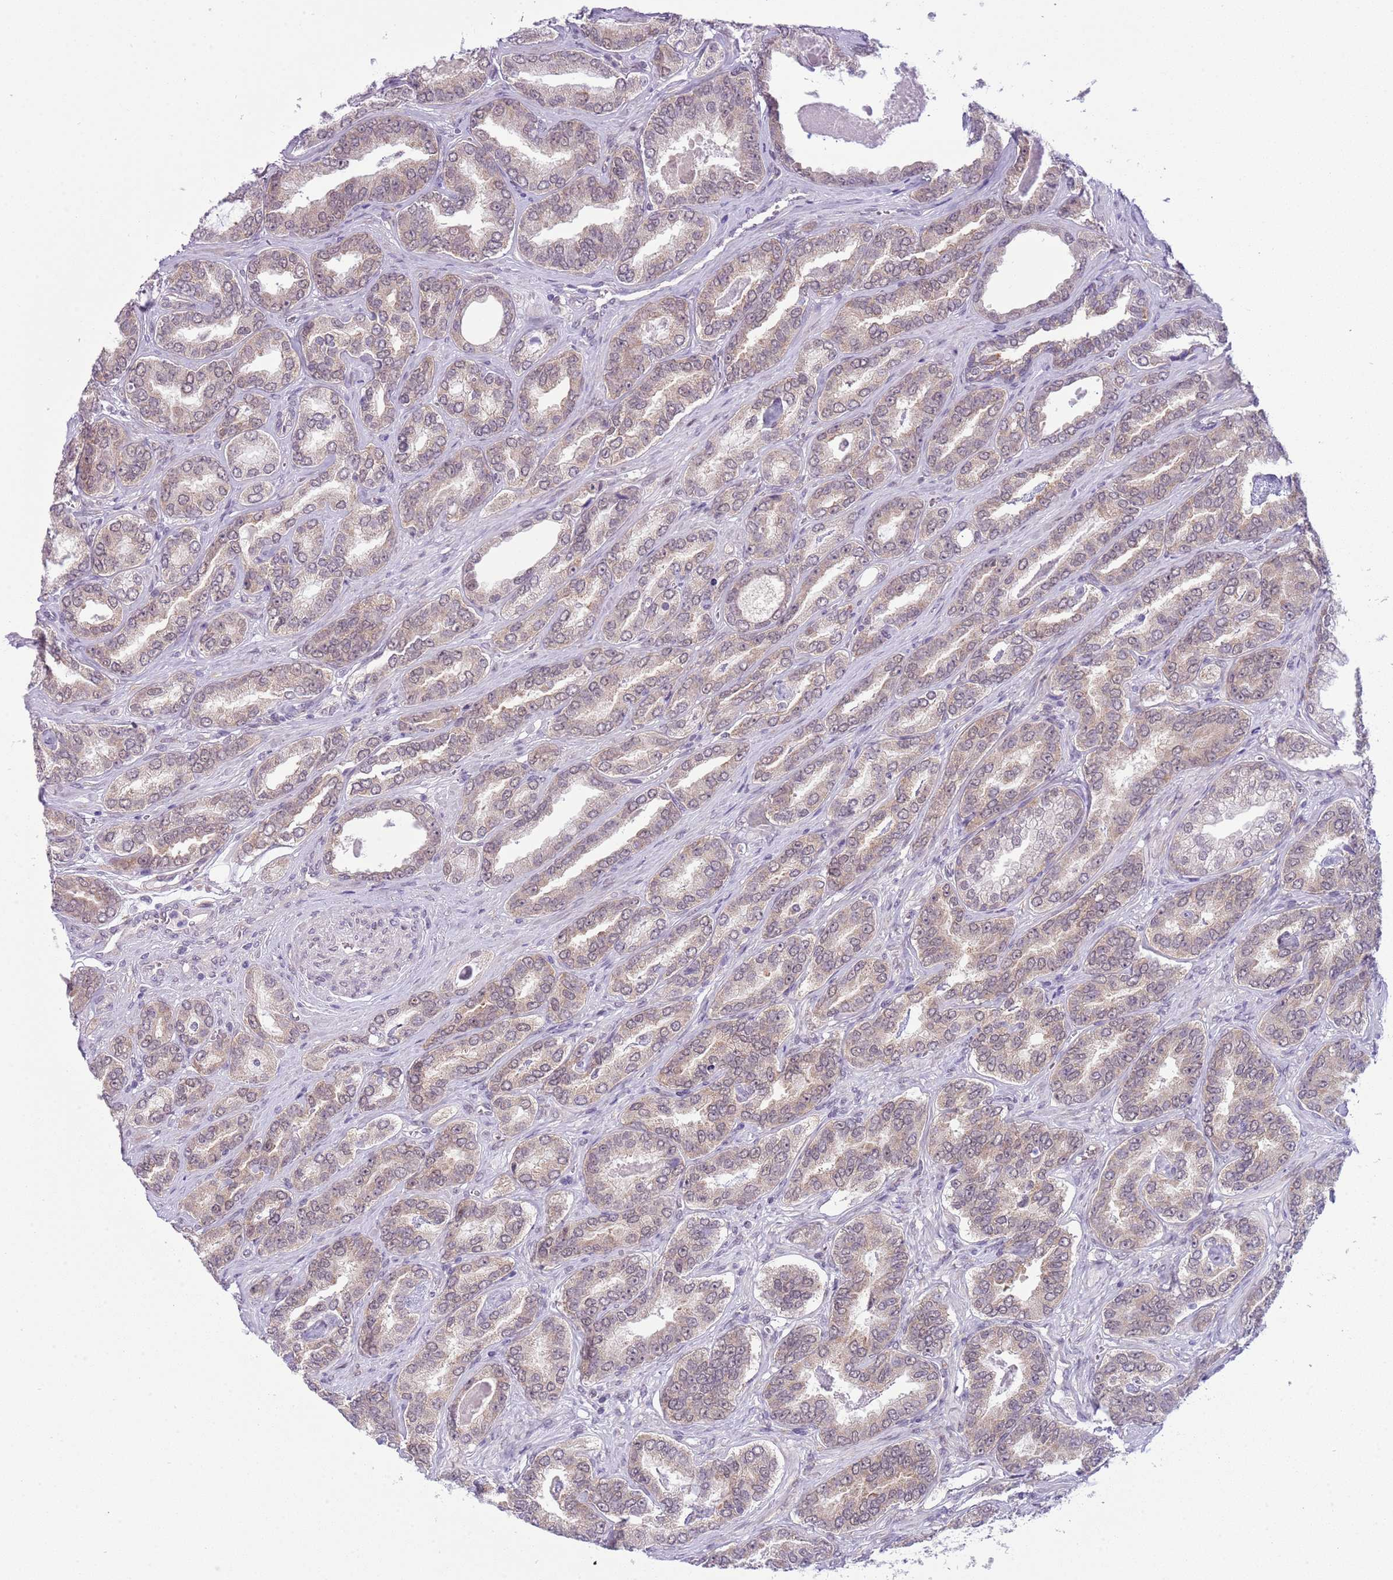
{"staining": {"intensity": "moderate", "quantity": "25%-75%", "location": "cytoplasmic/membranous,nuclear"}, "tissue": "prostate cancer", "cell_type": "Tumor cells", "image_type": "cancer", "snomed": [{"axis": "morphology", "description": "Adenocarcinoma, High grade"}, {"axis": "topography", "description": "Prostate"}], "caption": "Prostate cancer (adenocarcinoma (high-grade)) stained with DAB (3,3'-diaminobenzidine) immunohistochemistry (IHC) demonstrates medium levels of moderate cytoplasmic/membranous and nuclear expression in approximately 25%-75% of tumor cells.", "gene": "FAM120C", "patient": {"sex": "male", "age": 72}}